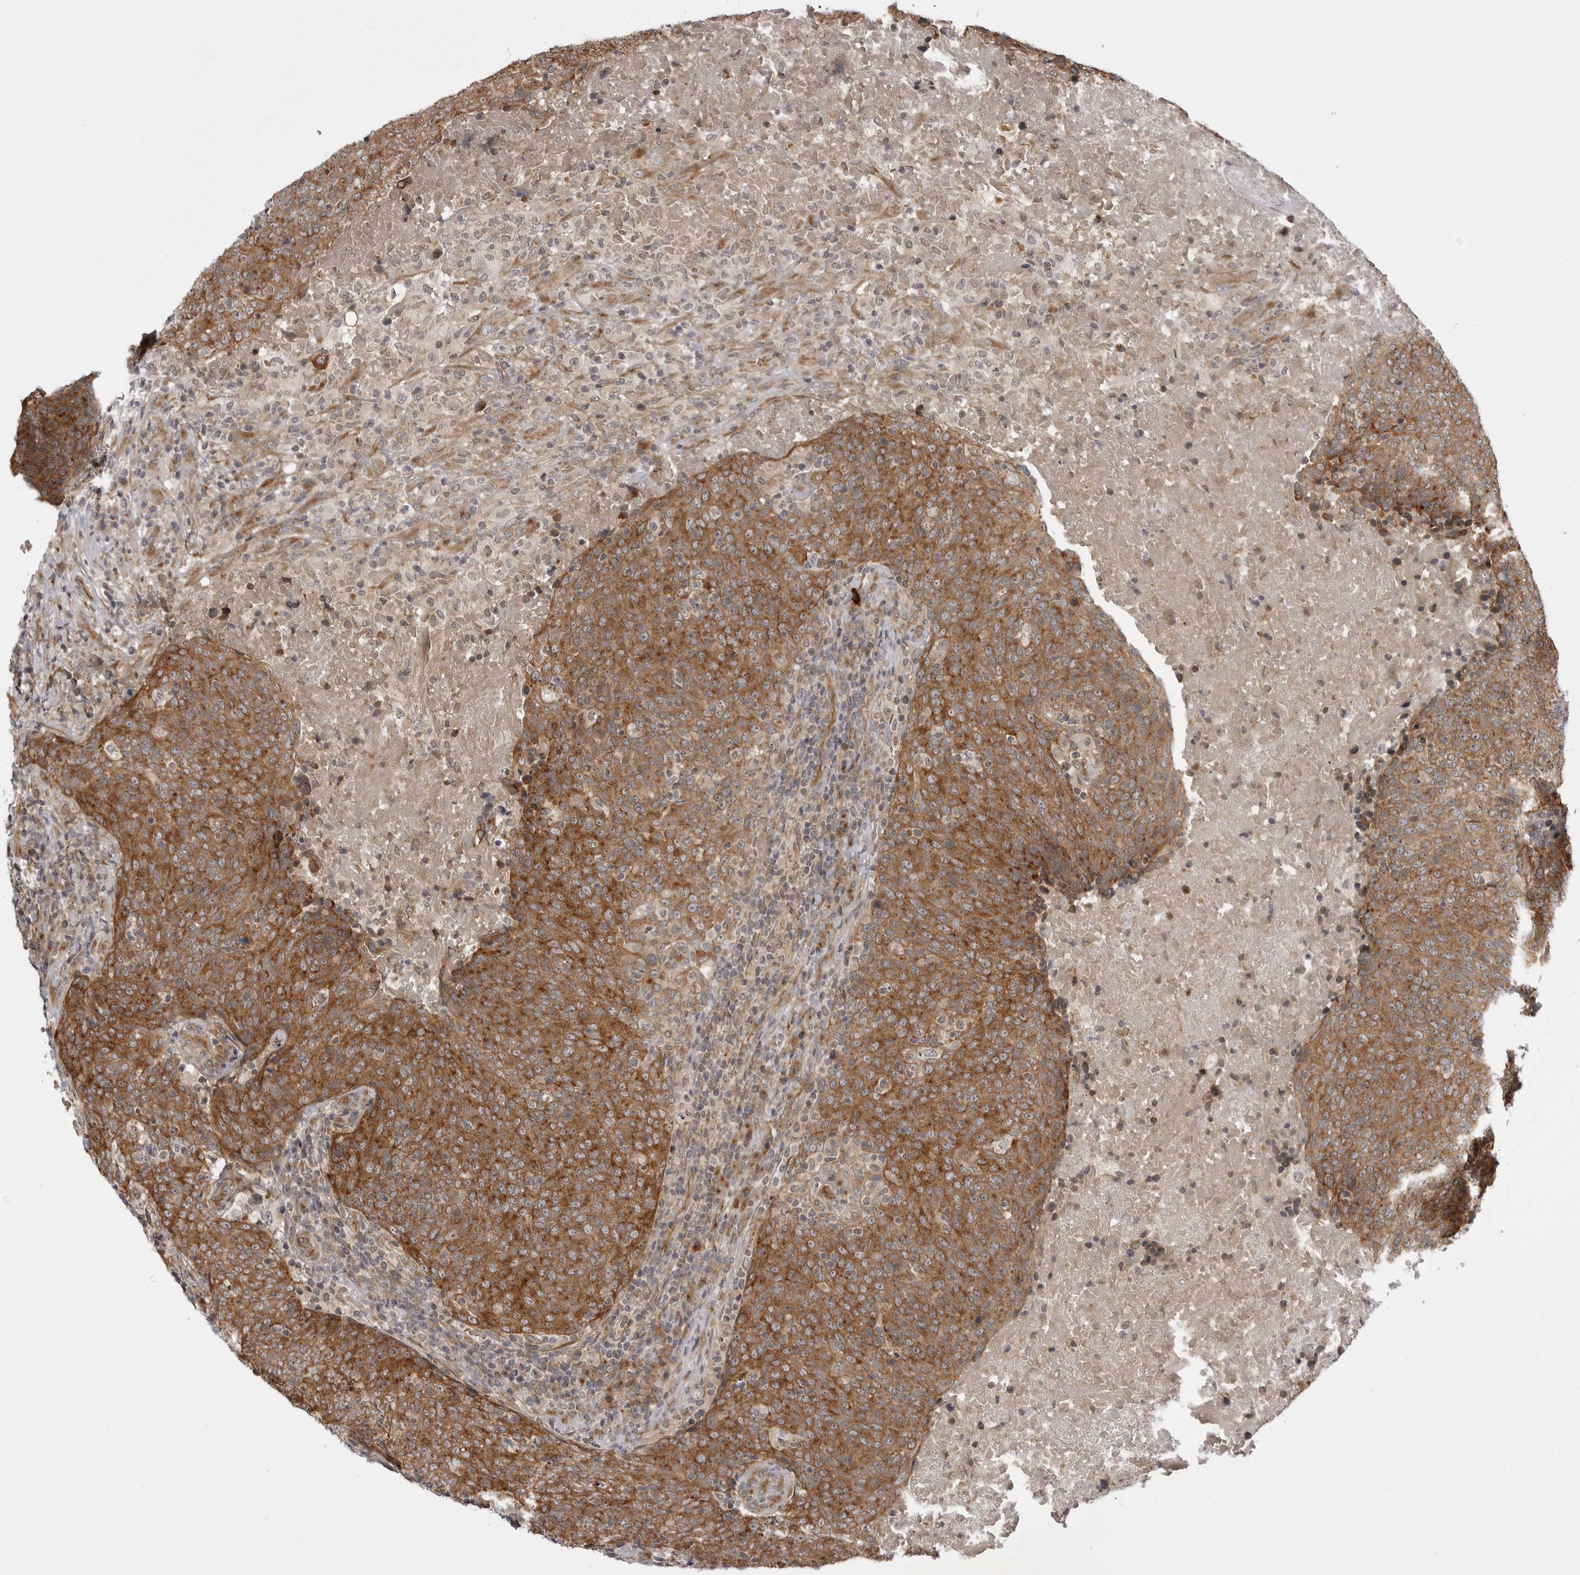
{"staining": {"intensity": "moderate", "quantity": ">75%", "location": "cytoplasmic/membranous"}, "tissue": "head and neck cancer", "cell_type": "Tumor cells", "image_type": "cancer", "snomed": [{"axis": "morphology", "description": "Squamous cell carcinoma, NOS"}, {"axis": "morphology", "description": "Squamous cell carcinoma, metastatic, NOS"}, {"axis": "topography", "description": "Lymph node"}, {"axis": "topography", "description": "Head-Neck"}], "caption": "Head and neck metastatic squamous cell carcinoma was stained to show a protein in brown. There is medium levels of moderate cytoplasmic/membranous staining in about >75% of tumor cells. Ihc stains the protein of interest in brown and the nuclei are stained blue.", "gene": "LRRC45", "patient": {"sex": "male", "age": 62}}